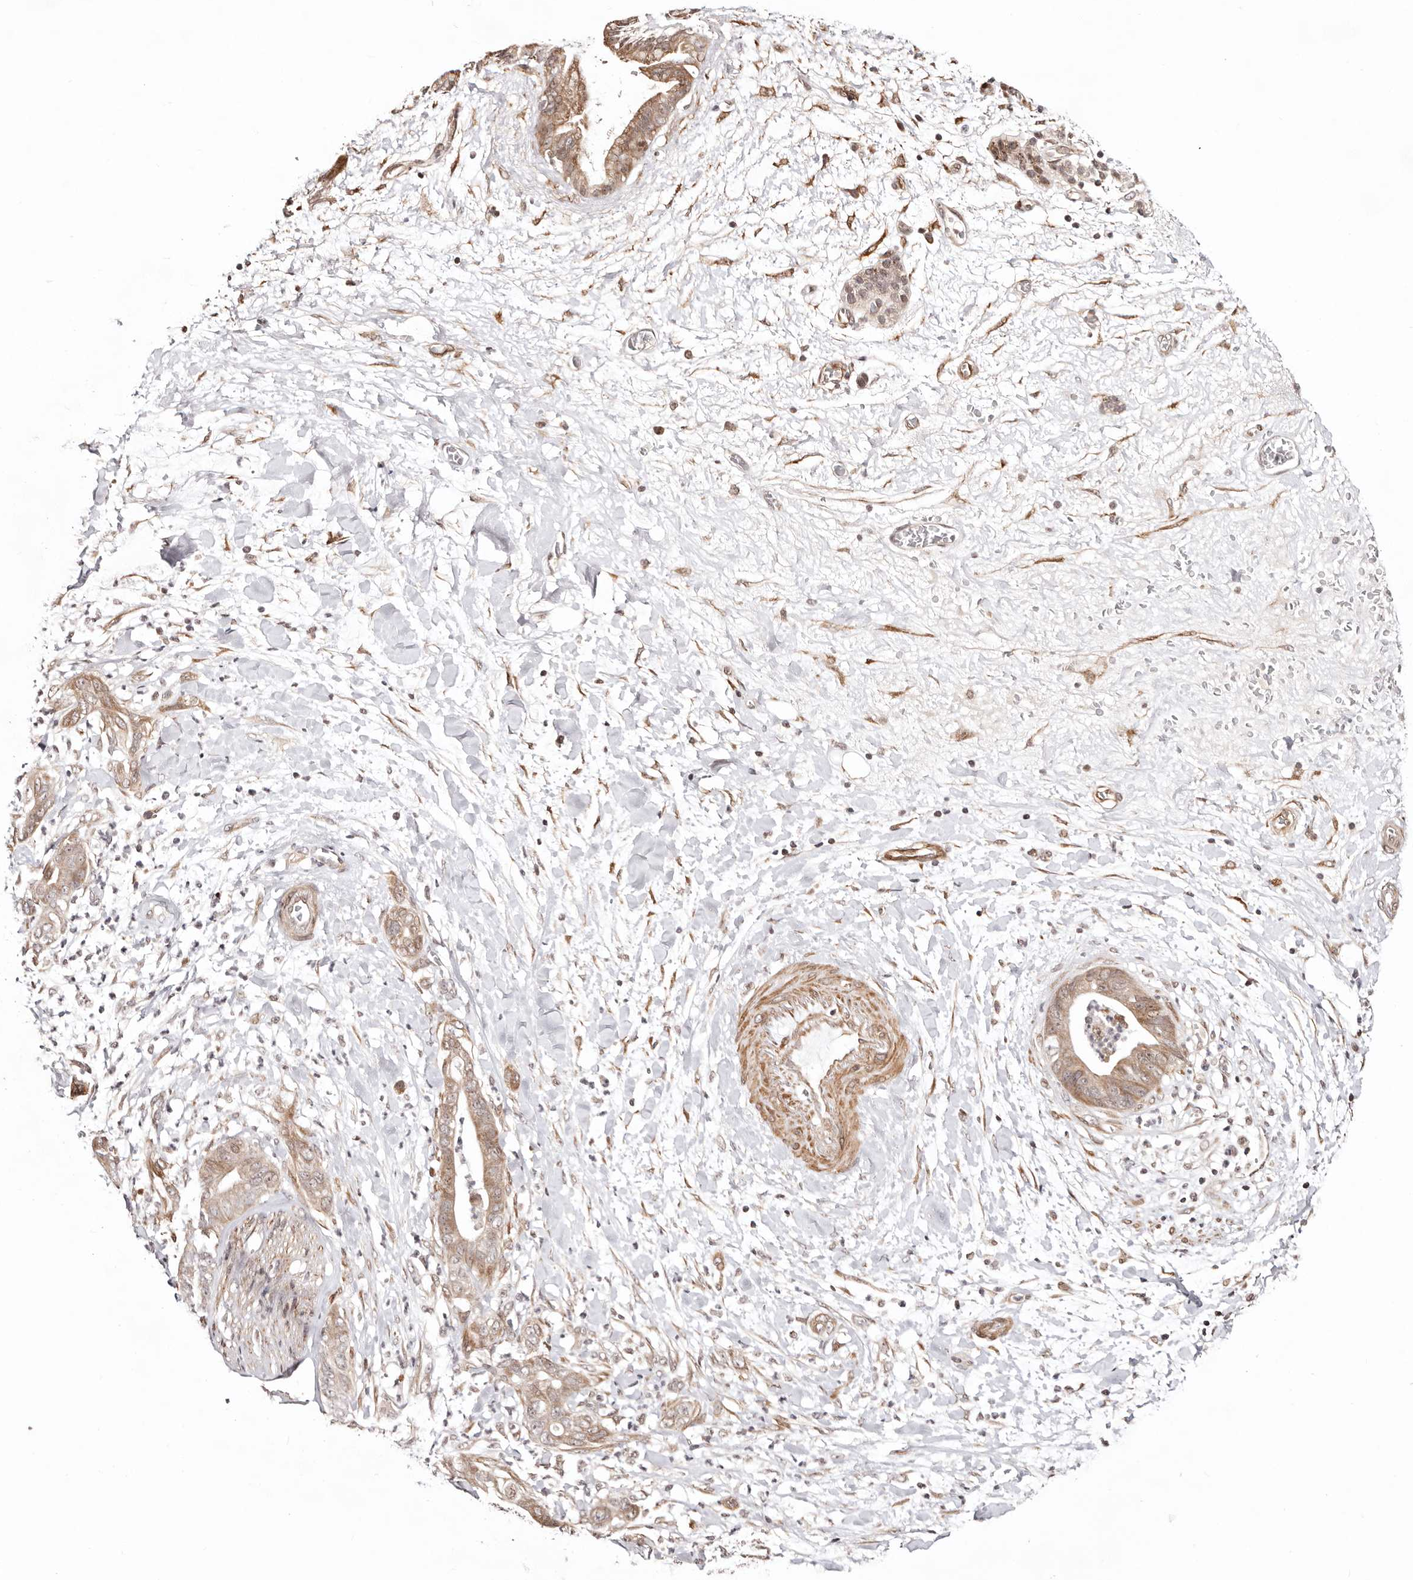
{"staining": {"intensity": "moderate", "quantity": ">75%", "location": "cytoplasmic/membranous"}, "tissue": "pancreatic cancer", "cell_type": "Tumor cells", "image_type": "cancer", "snomed": [{"axis": "morphology", "description": "Adenocarcinoma, NOS"}, {"axis": "topography", "description": "Pancreas"}], "caption": "Pancreatic cancer (adenocarcinoma) was stained to show a protein in brown. There is medium levels of moderate cytoplasmic/membranous staining in about >75% of tumor cells.", "gene": "HIVEP3", "patient": {"sex": "female", "age": 78}}